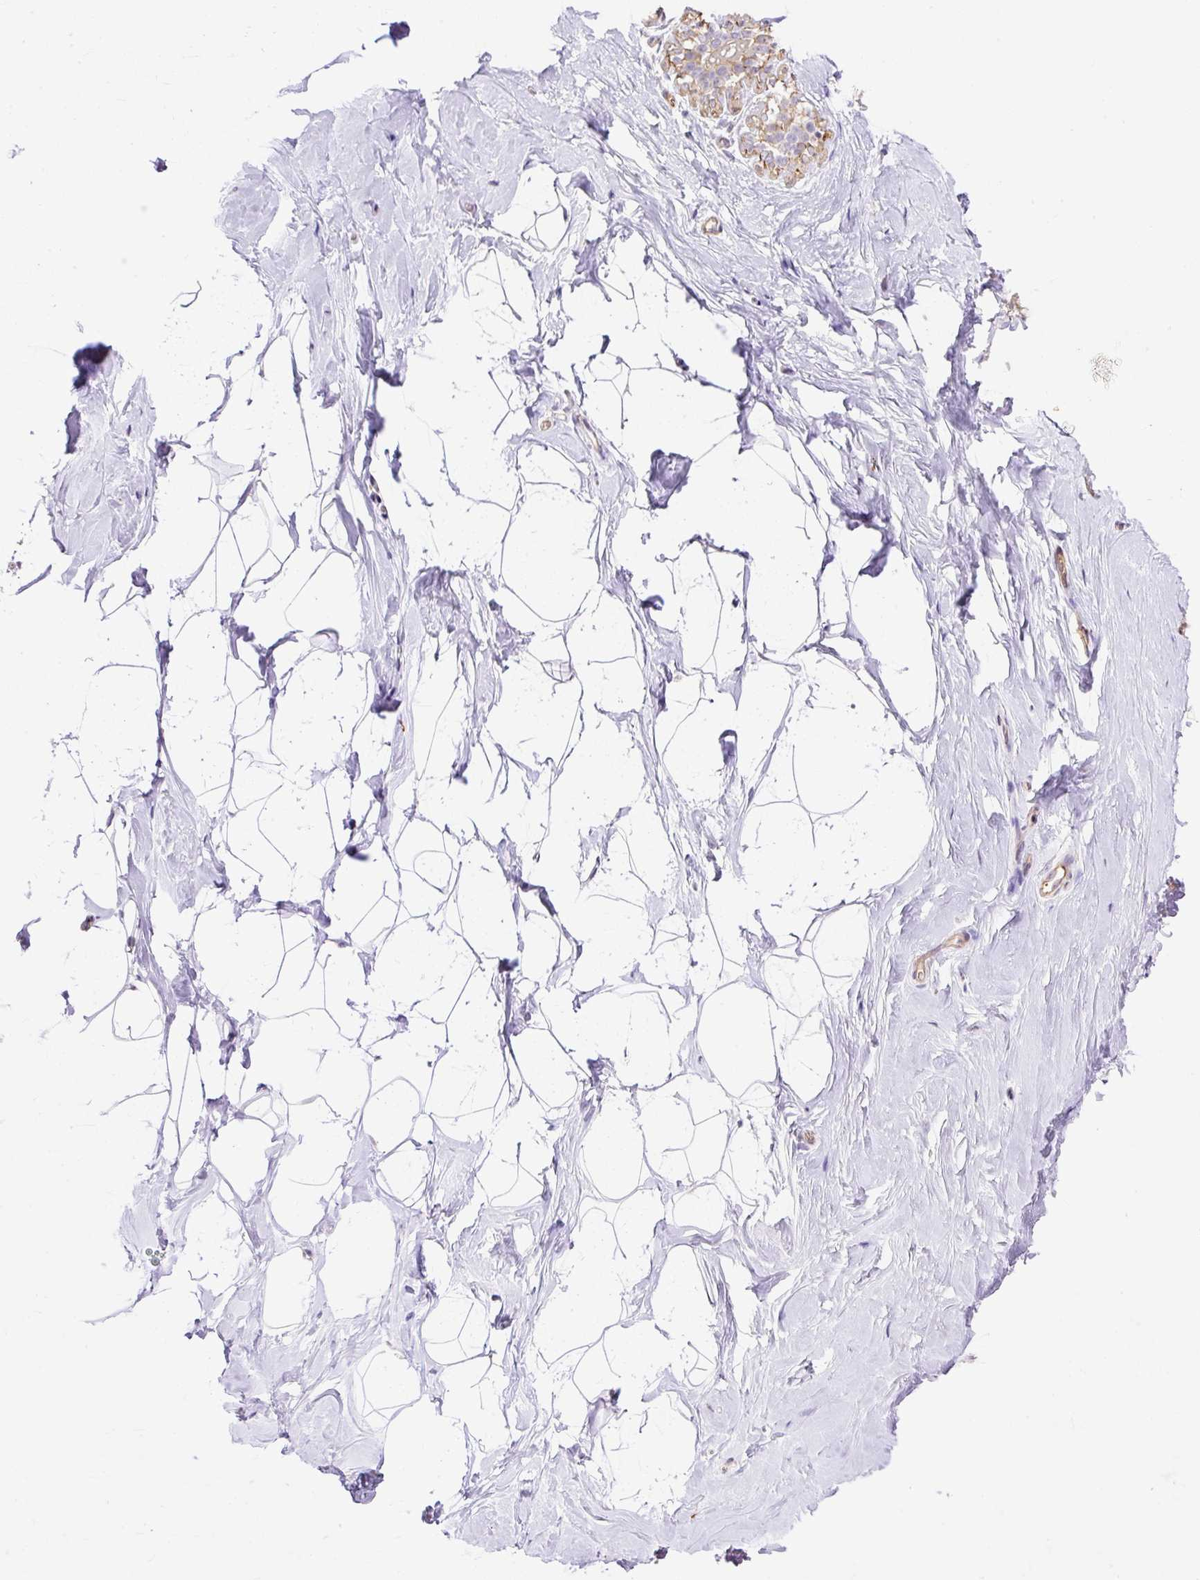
{"staining": {"intensity": "negative", "quantity": "none", "location": "none"}, "tissue": "breast", "cell_type": "Adipocytes", "image_type": "normal", "snomed": [{"axis": "morphology", "description": "Normal tissue, NOS"}, {"axis": "topography", "description": "Breast"}], "caption": "Adipocytes show no significant positivity in unremarkable breast. (DAB immunohistochemistry (IHC) visualized using brightfield microscopy, high magnification).", "gene": "MAGEB16", "patient": {"sex": "female", "age": 32}}